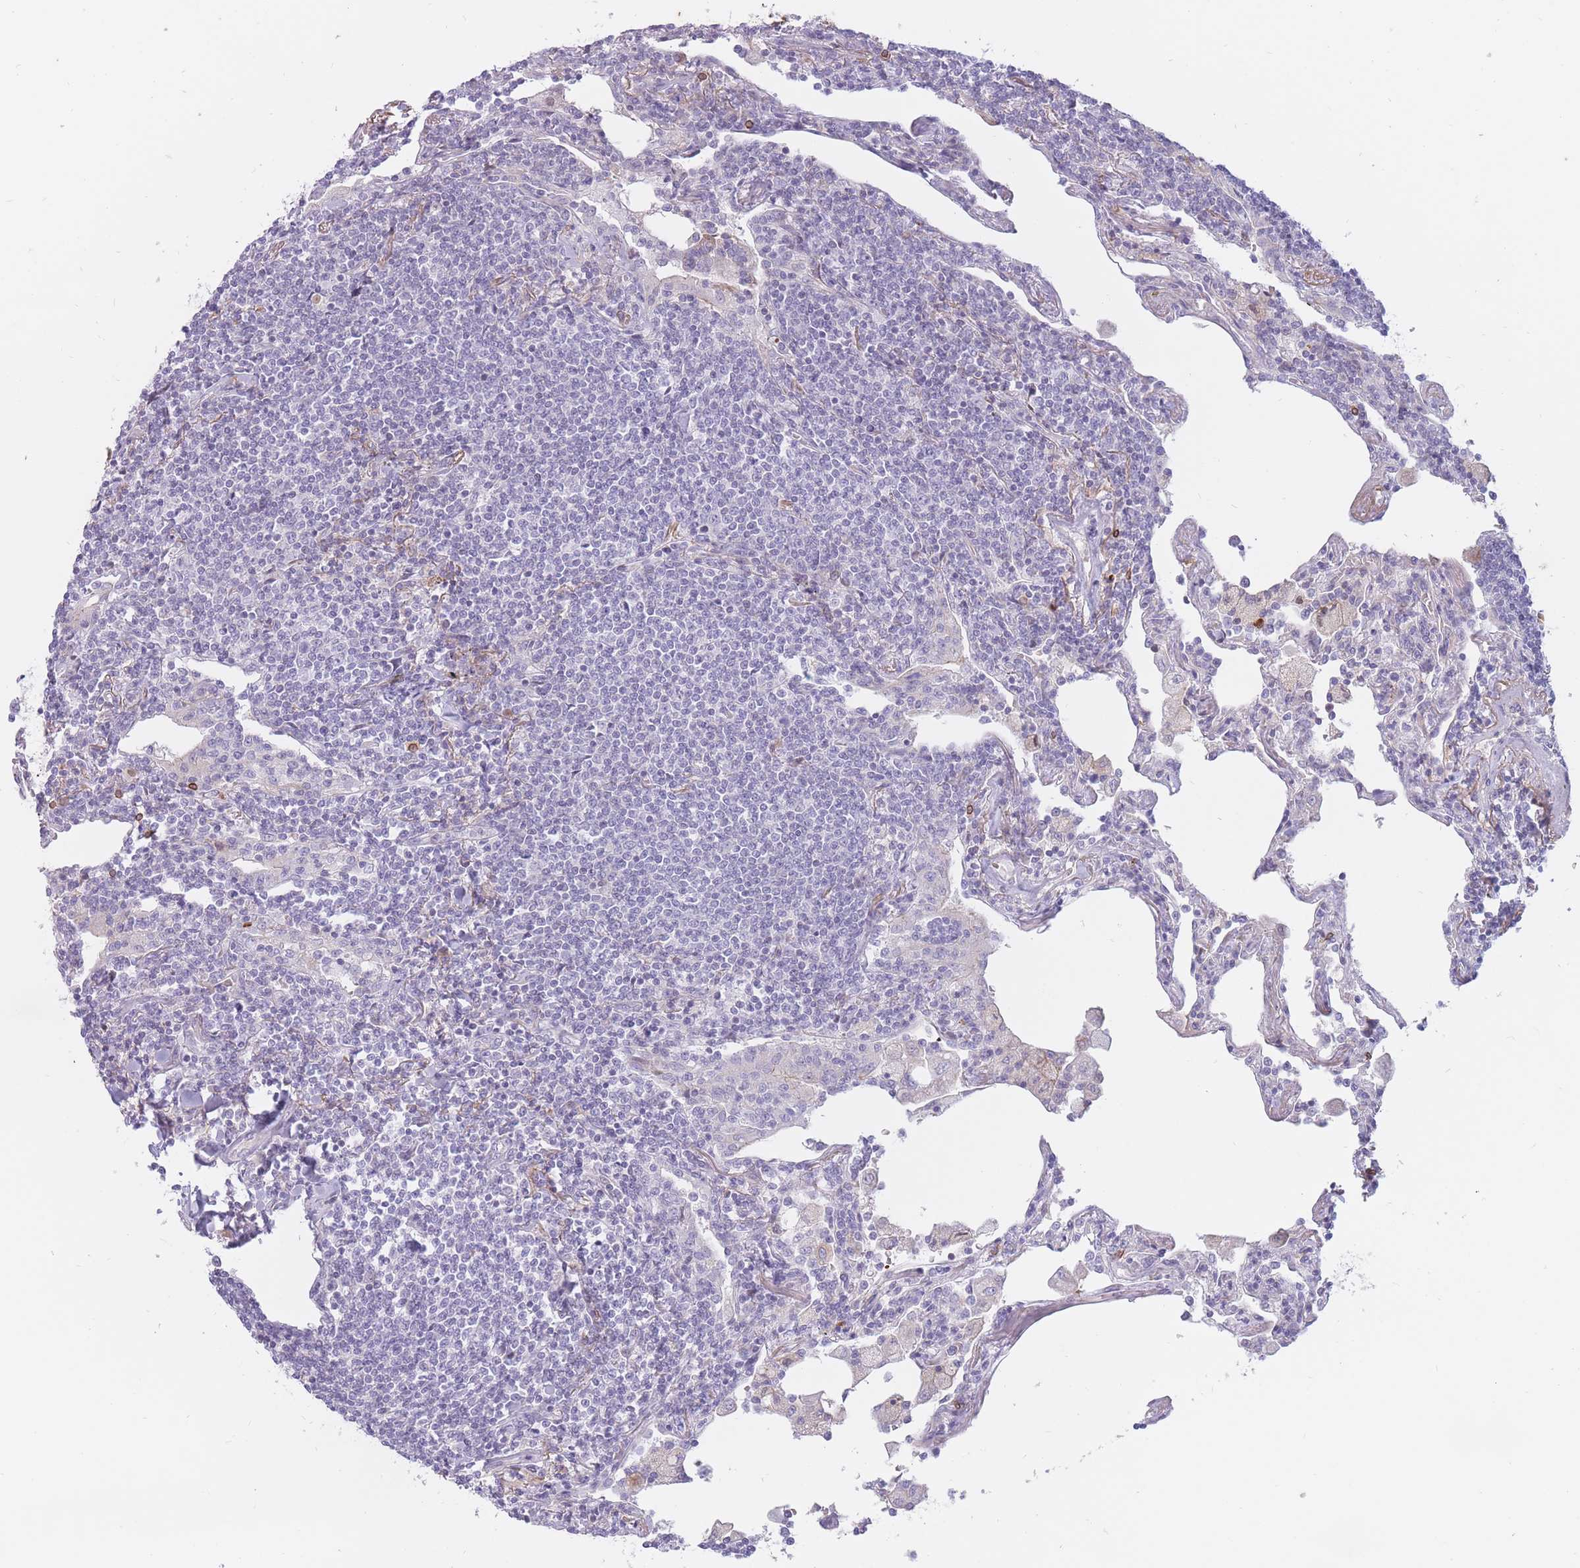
{"staining": {"intensity": "negative", "quantity": "none", "location": "none"}, "tissue": "lymphoma", "cell_type": "Tumor cells", "image_type": "cancer", "snomed": [{"axis": "morphology", "description": "Malignant lymphoma, non-Hodgkin's type, Low grade"}, {"axis": "topography", "description": "Lung"}], "caption": "A high-resolution histopathology image shows immunohistochemistry (IHC) staining of low-grade malignant lymphoma, non-Hodgkin's type, which demonstrates no significant staining in tumor cells.", "gene": "PTGDR", "patient": {"sex": "female", "age": 71}}